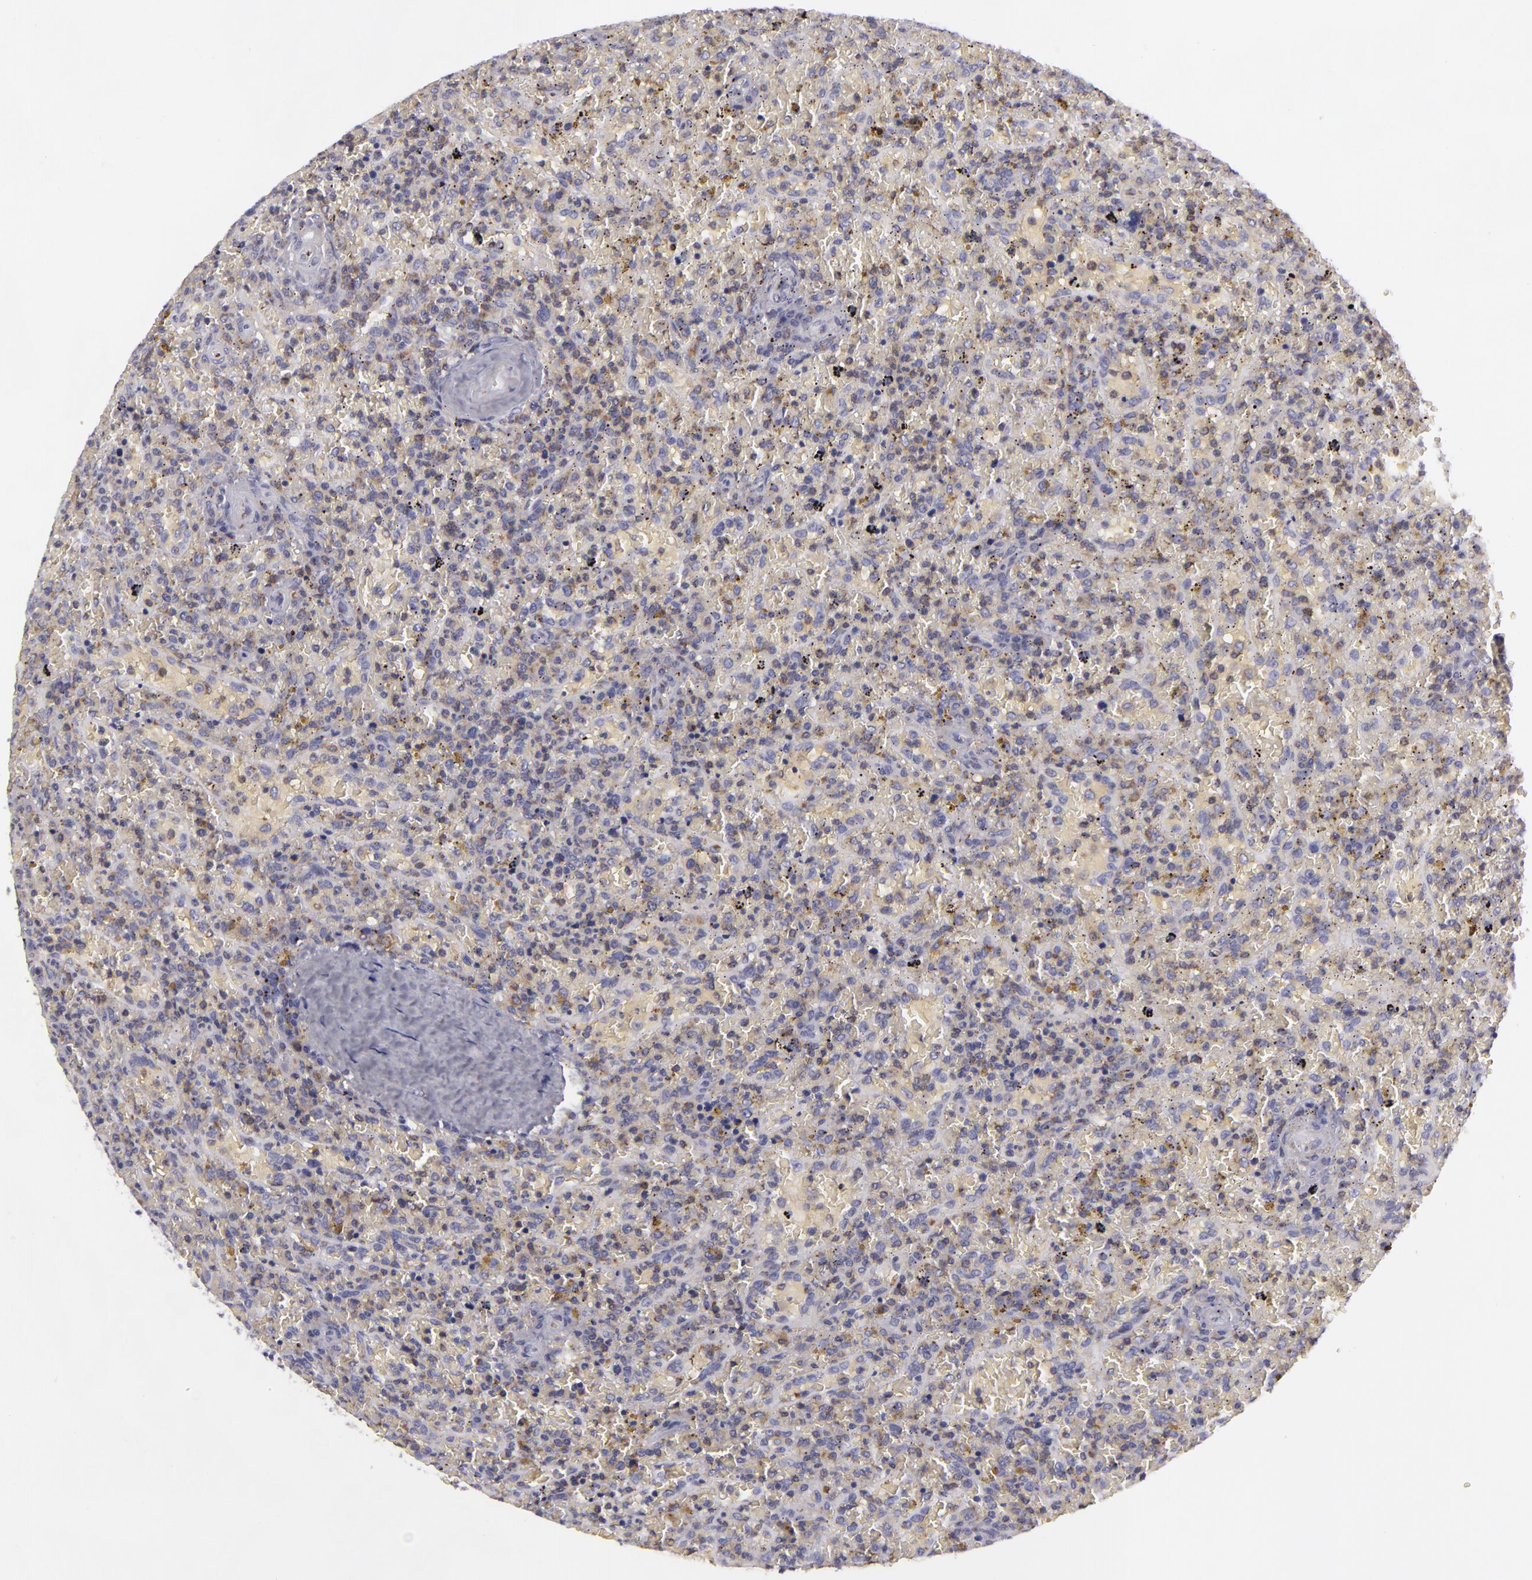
{"staining": {"intensity": "weak", "quantity": "25%-75%", "location": "cytoplasmic/membranous"}, "tissue": "lymphoma", "cell_type": "Tumor cells", "image_type": "cancer", "snomed": [{"axis": "morphology", "description": "Malignant lymphoma, non-Hodgkin's type, High grade"}, {"axis": "topography", "description": "Spleen"}, {"axis": "topography", "description": "Lymph node"}], "caption": "This histopathology image reveals high-grade malignant lymphoma, non-Hodgkin's type stained with immunohistochemistry to label a protein in brown. The cytoplasmic/membranous of tumor cells show weak positivity for the protein. Nuclei are counter-stained blue.", "gene": "KCNAB2", "patient": {"sex": "female", "age": 70}}